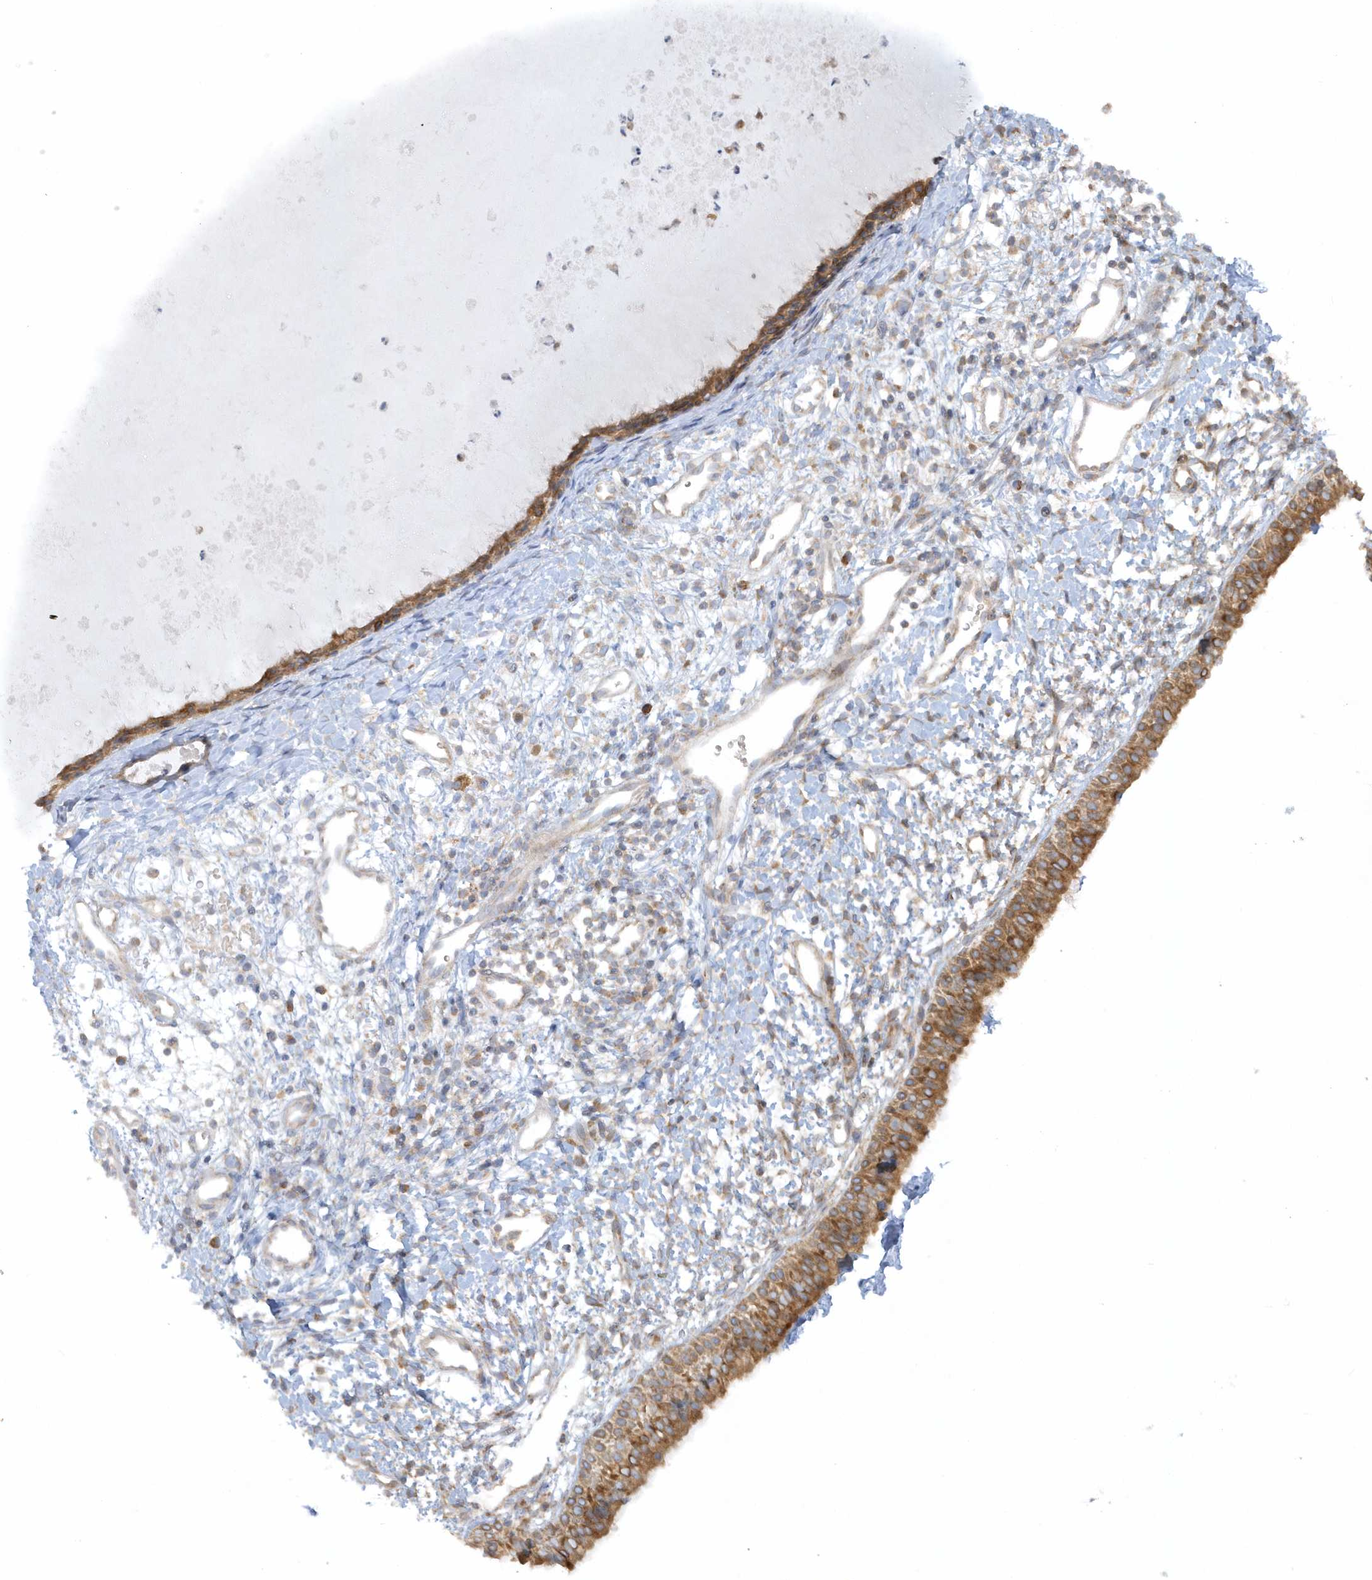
{"staining": {"intensity": "moderate", "quantity": ">75%", "location": "cytoplasmic/membranous"}, "tissue": "nasopharynx", "cell_type": "Respiratory epithelial cells", "image_type": "normal", "snomed": [{"axis": "morphology", "description": "Normal tissue, NOS"}, {"axis": "topography", "description": "Nasopharynx"}], "caption": "The immunohistochemical stain shows moderate cytoplasmic/membranous staining in respiratory epithelial cells of normal nasopharynx. (Brightfield microscopy of DAB IHC at high magnification).", "gene": "CNOT10", "patient": {"sex": "male", "age": 22}}